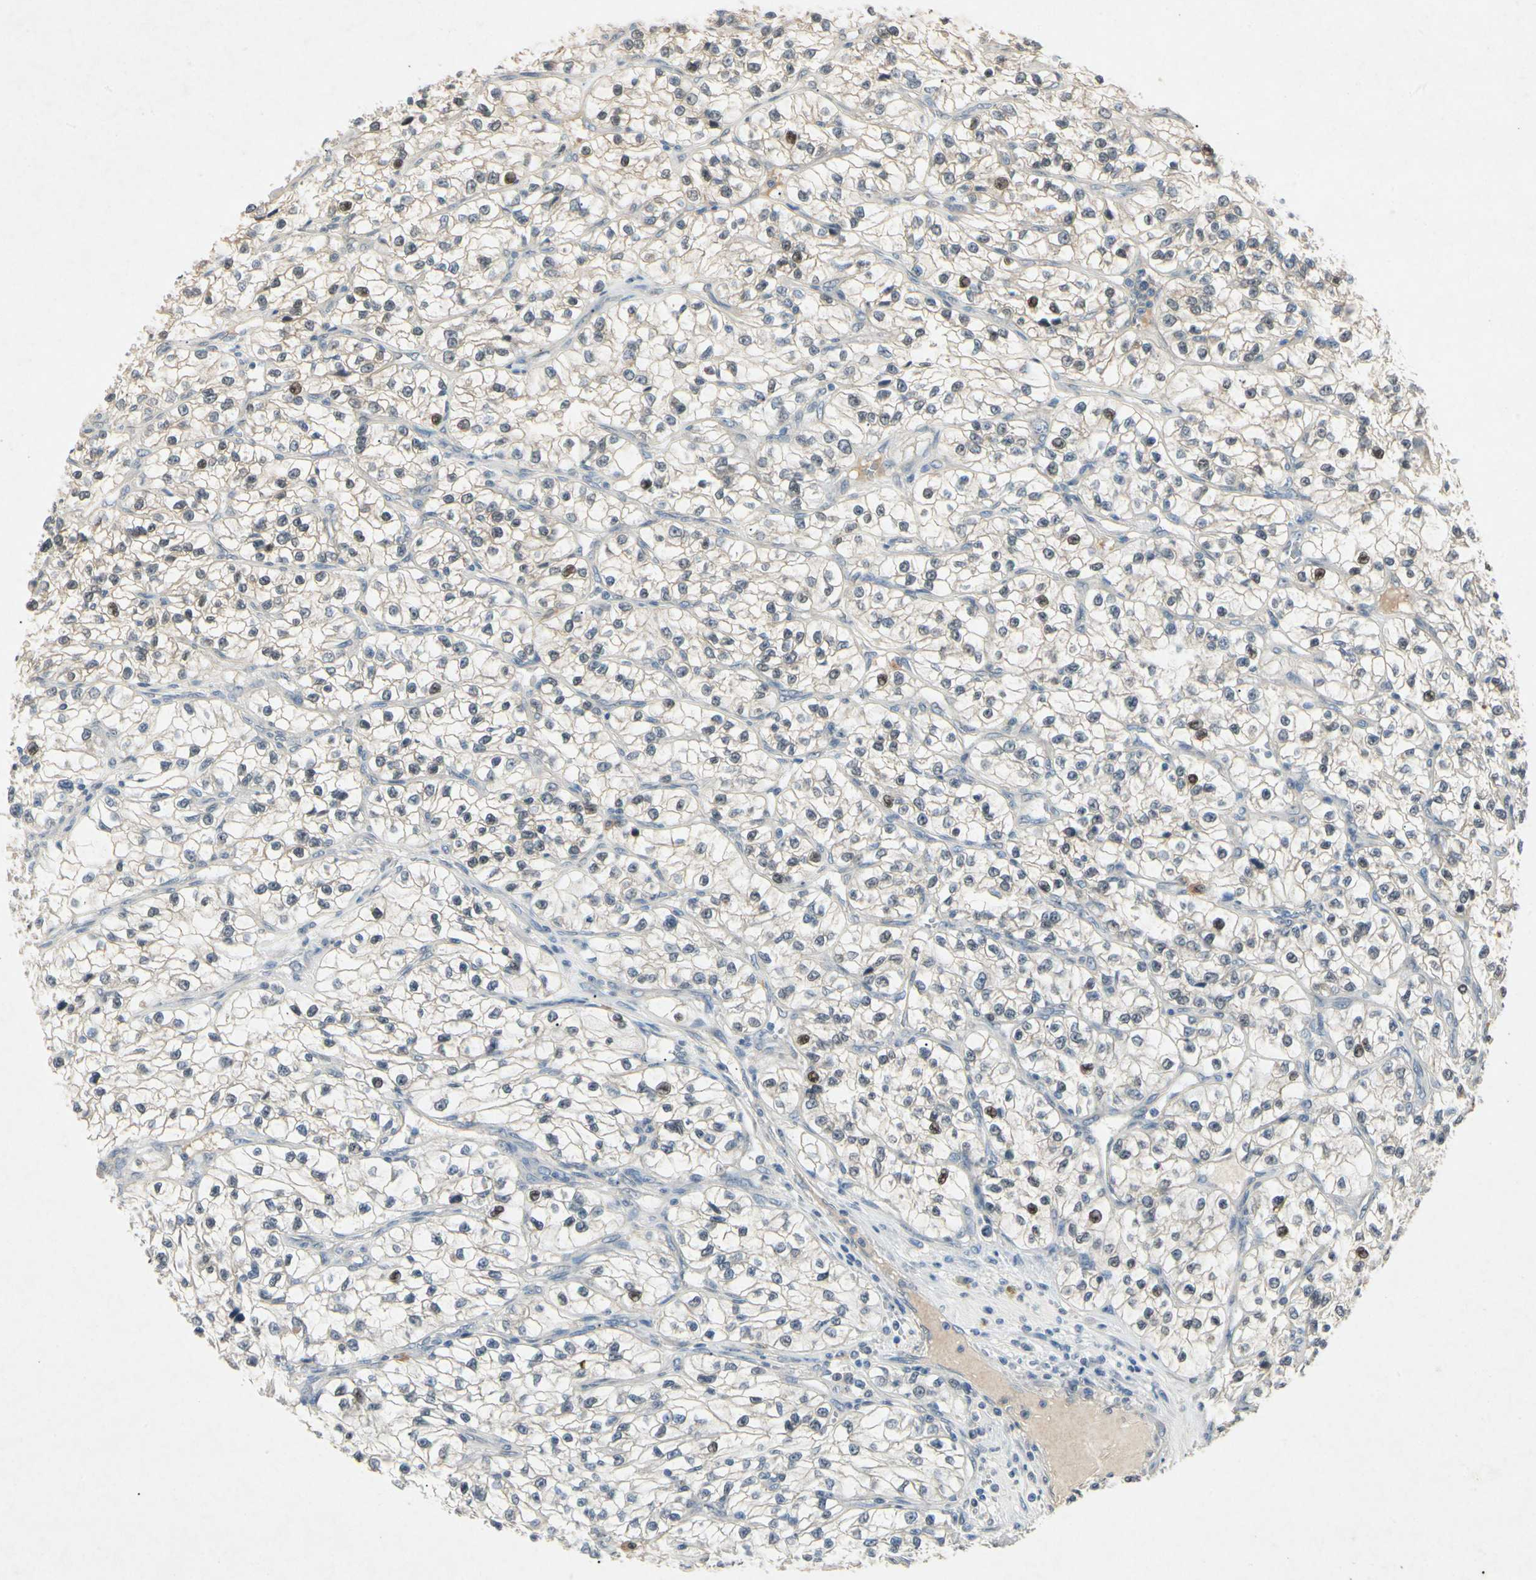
{"staining": {"intensity": "moderate", "quantity": "<25%", "location": "nuclear"}, "tissue": "renal cancer", "cell_type": "Tumor cells", "image_type": "cancer", "snomed": [{"axis": "morphology", "description": "Adenocarcinoma, NOS"}, {"axis": "topography", "description": "Kidney"}], "caption": "This is a micrograph of IHC staining of renal cancer (adenocarcinoma), which shows moderate expression in the nuclear of tumor cells.", "gene": "HSPA1B", "patient": {"sex": "female", "age": 57}}